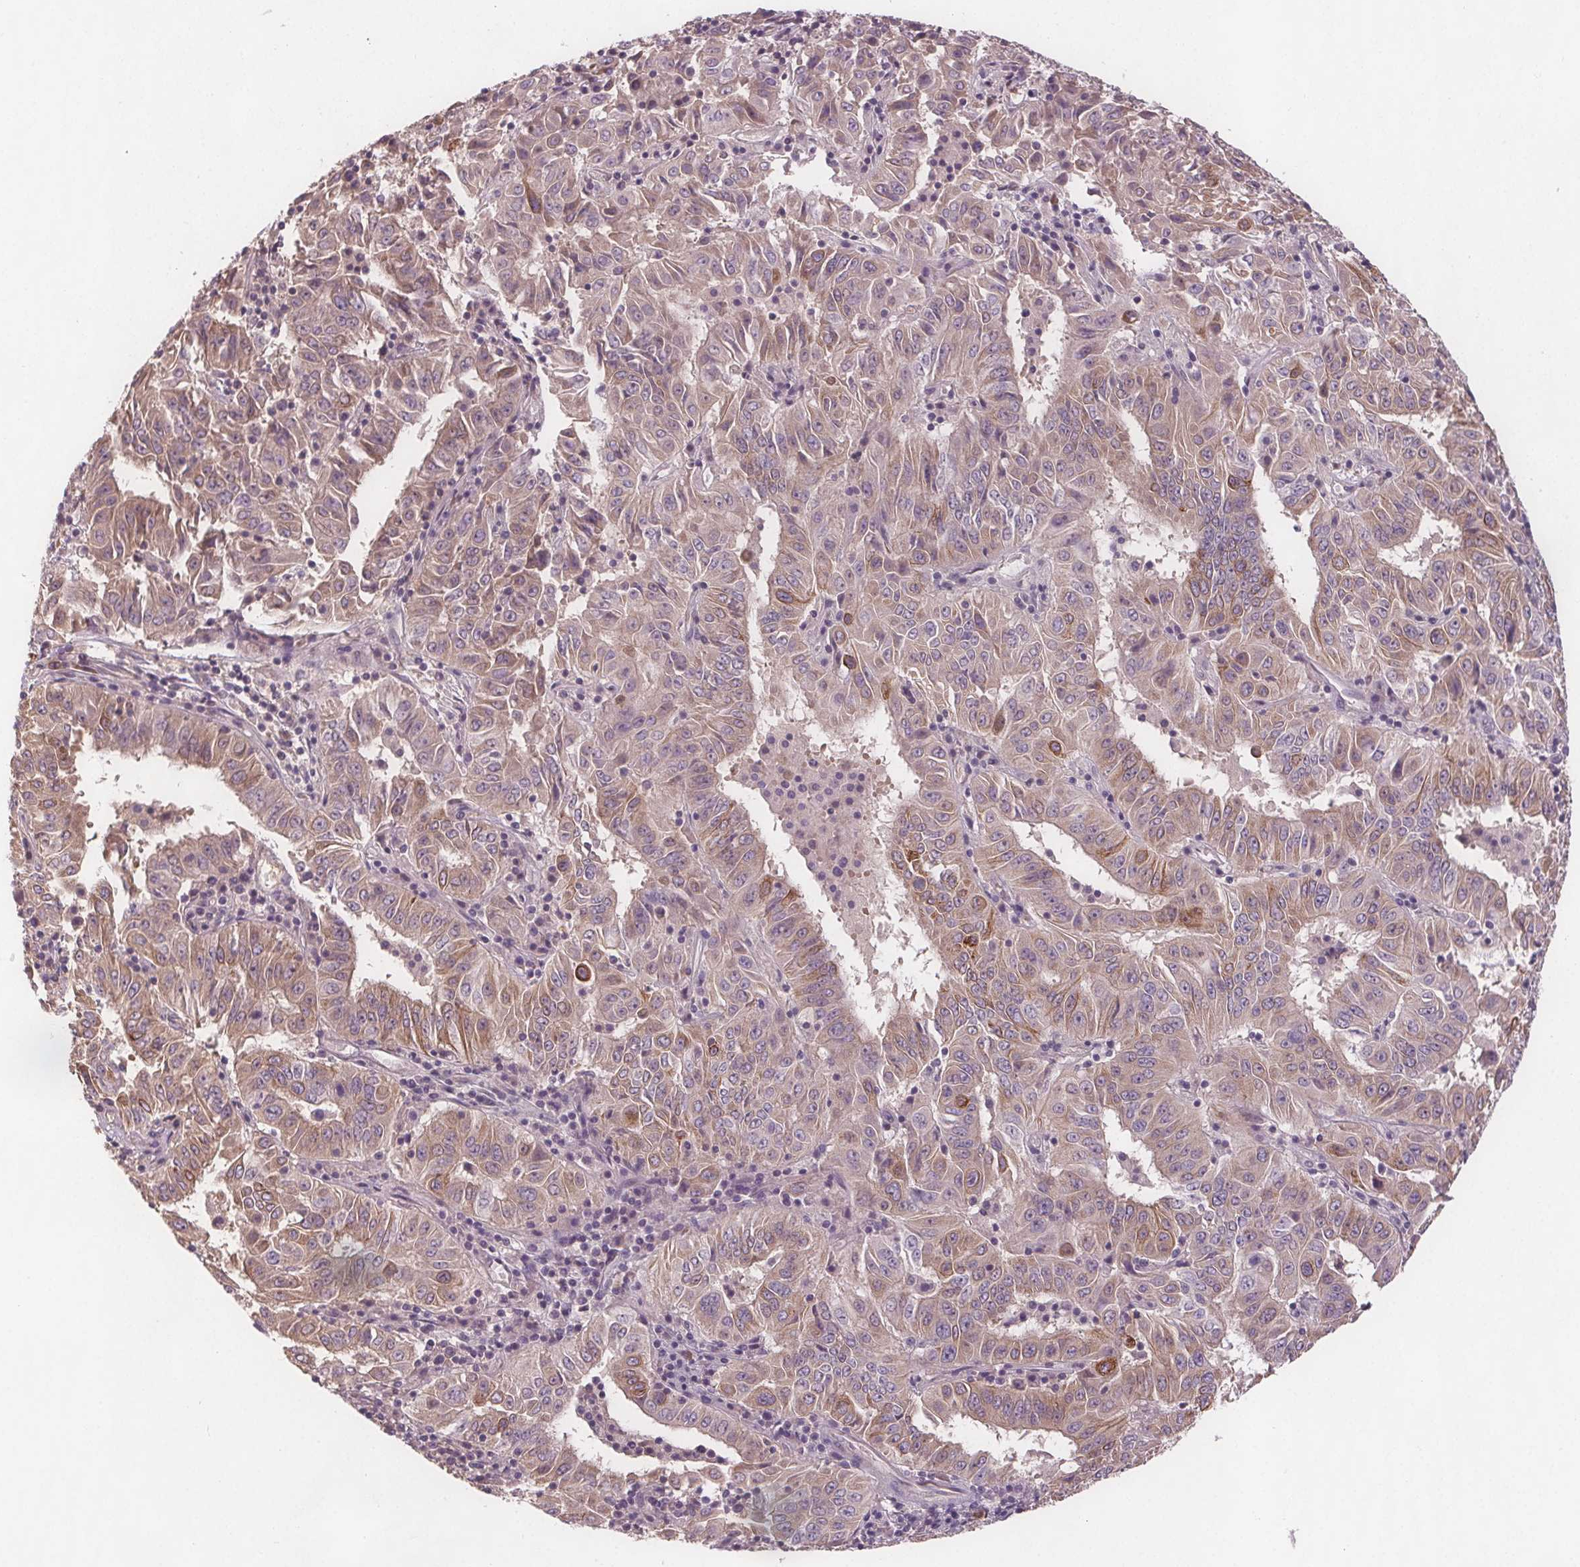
{"staining": {"intensity": "weak", "quantity": "25%-75%", "location": "cytoplasmic/membranous"}, "tissue": "pancreatic cancer", "cell_type": "Tumor cells", "image_type": "cancer", "snomed": [{"axis": "morphology", "description": "Adenocarcinoma, NOS"}, {"axis": "topography", "description": "Pancreas"}], "caption": "About 25%-75% of tumor cells in human pancreatic cancer display weak cytoplasmic/membranous protein expression as visualized by brown immunohistochemical staining.", "gene": "TMEM80", "patient": {"sex": "male", "age": 63}}